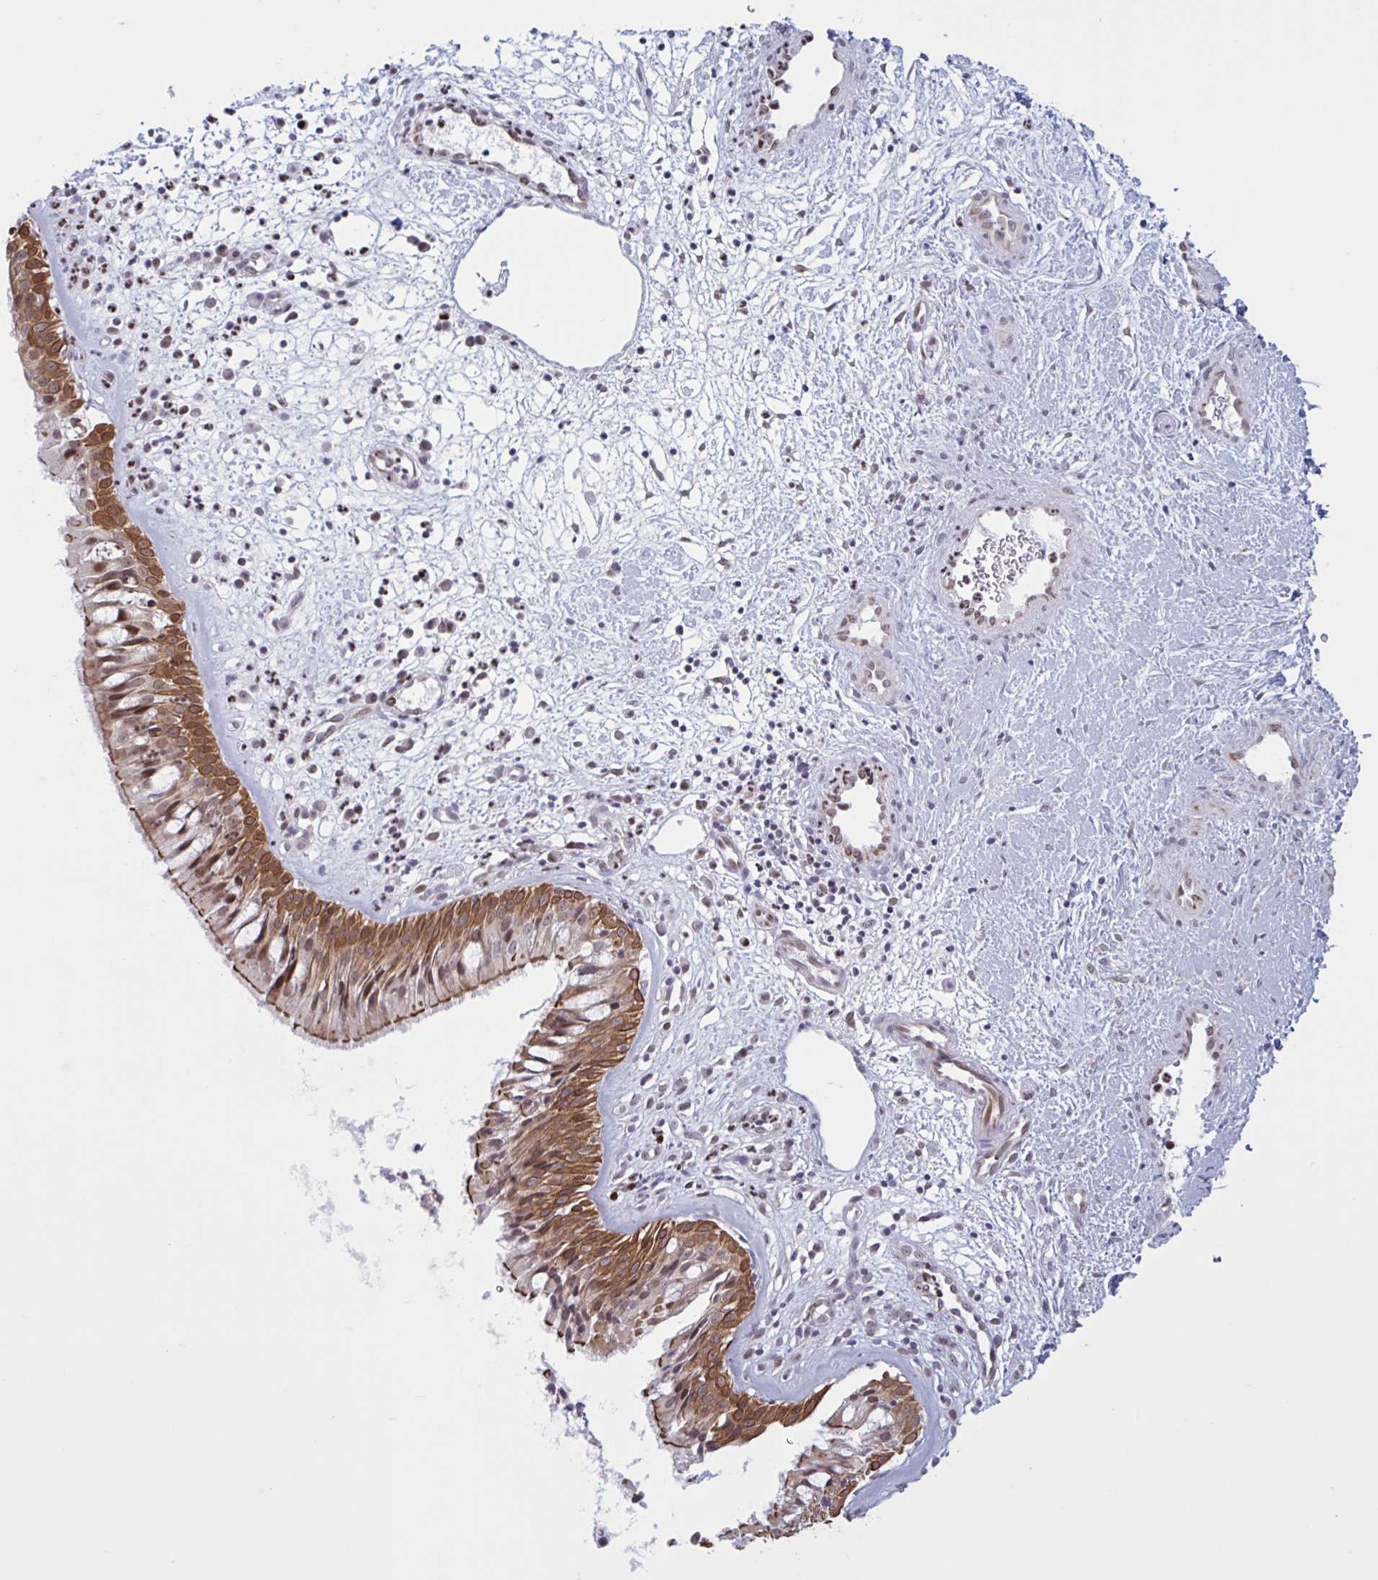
{"staining": {"intensity": "strong", "quantity": ">75%", "location": "cytoplasmic/membranous"}, "tissue": "nasopharynx", "cell_type": "Respiratory epithelial cells", "image_type": "normal", "snomed": [{"axis": "morphology", "description": "Normal tissue, NOS"}, {"axis": "topography", "description": "Nasopharynx"}], "caption": "Brown immunohistochemical staining in unremarkable human nasopharynx displays strong cytoplasmic/membranous expression in approximately >75% of respiratory epithelial cells. (IHC, brightfield microscopy, high magnification).", "gene": "PRMT6", "patient": {"sex": "male", "age": 65}}